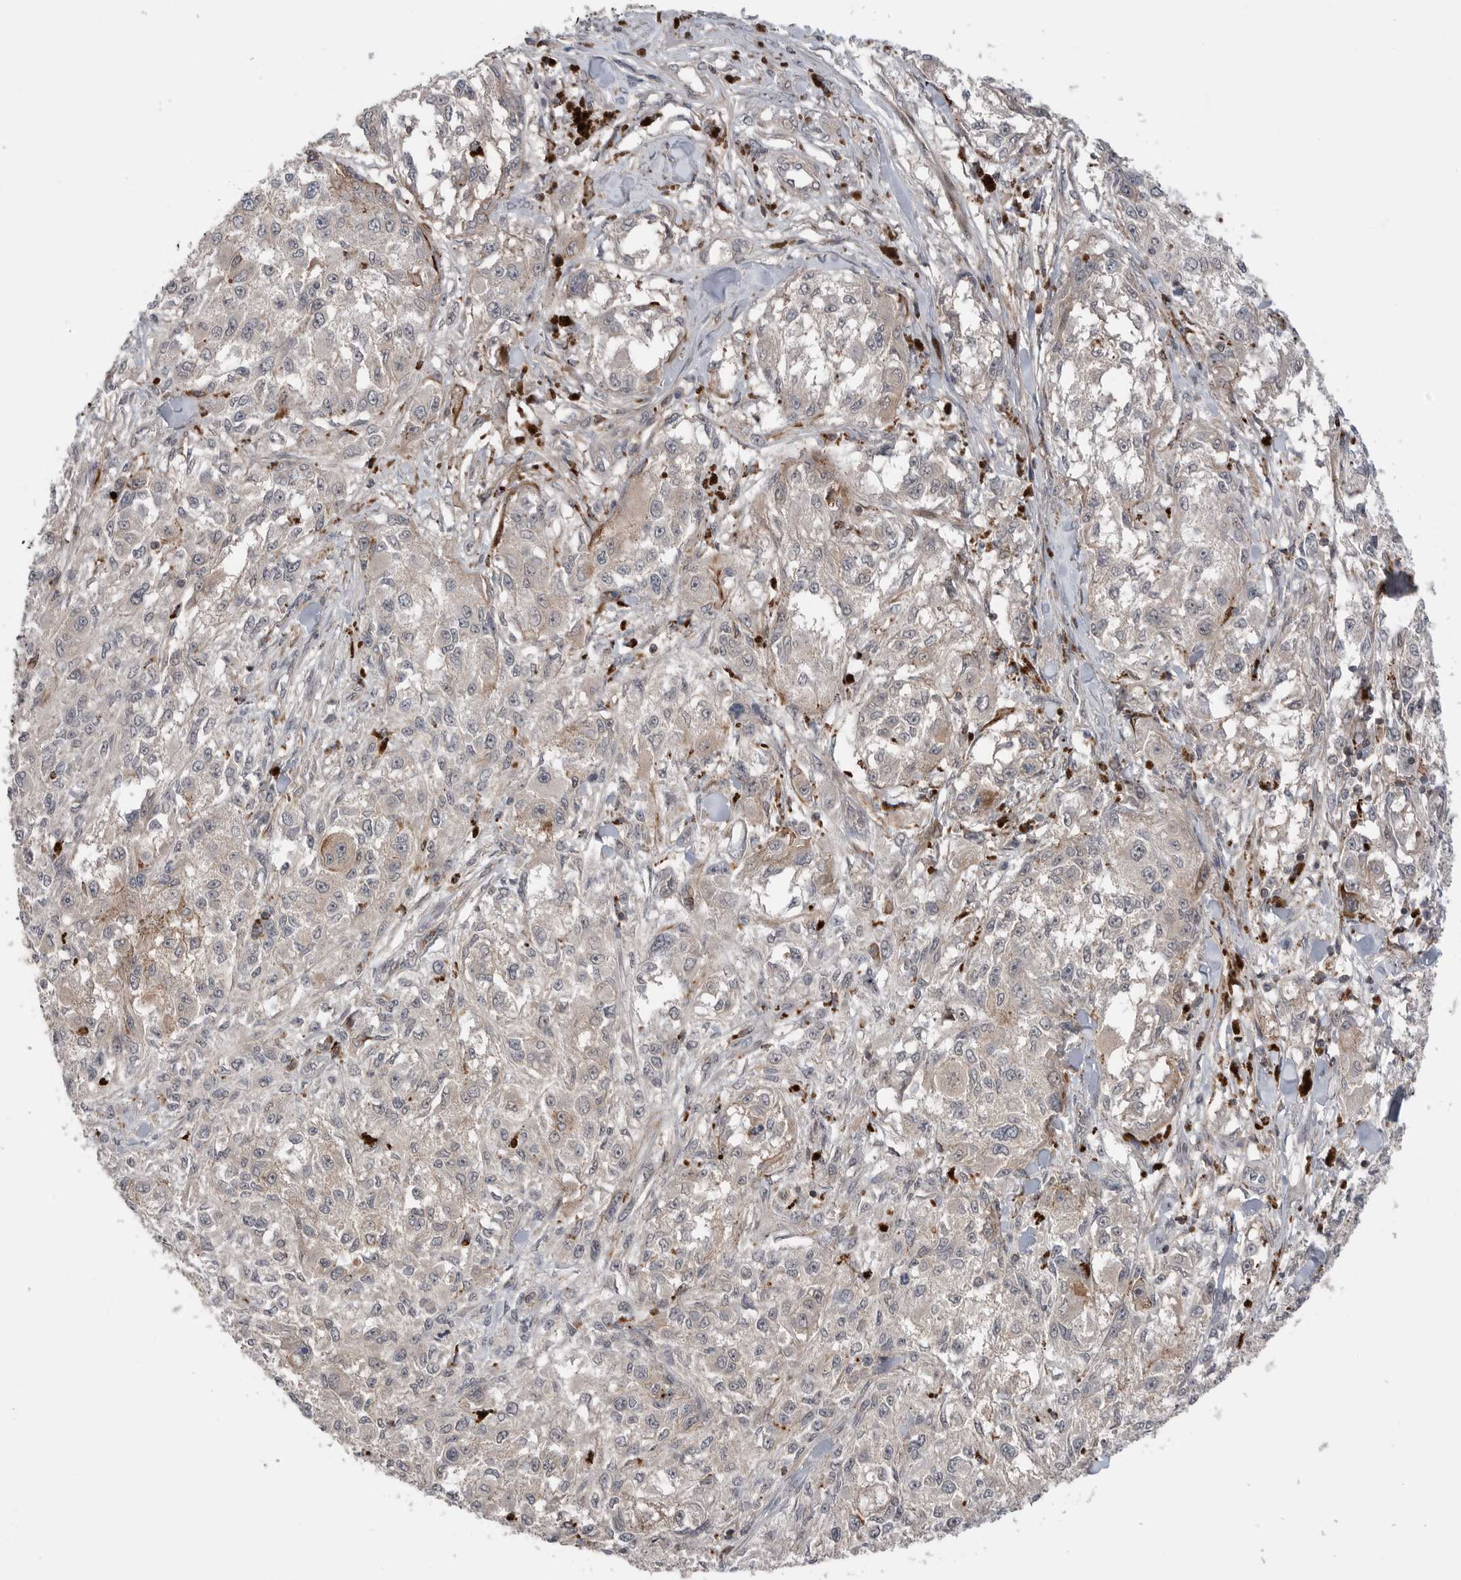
{"staining": {"intensity": "negative", "quantity": "none", "location": "none"}, "tissue": "melanoma", "cell_type": "Tumor cells", "image_type": "cancer", "snomed": [{"axis": "morphology", "description": "Necrosis, NOS"}, {"axis": "morphology", "description": "Malignant melanoma, NOS"}, {"axis": "topography", "description": "Skin"}], "caption": "There is no significant staining in tumor cells of malignant melanoma.", "gene": "PEAK1", "patient": {"sex": "female", "age": 87}}